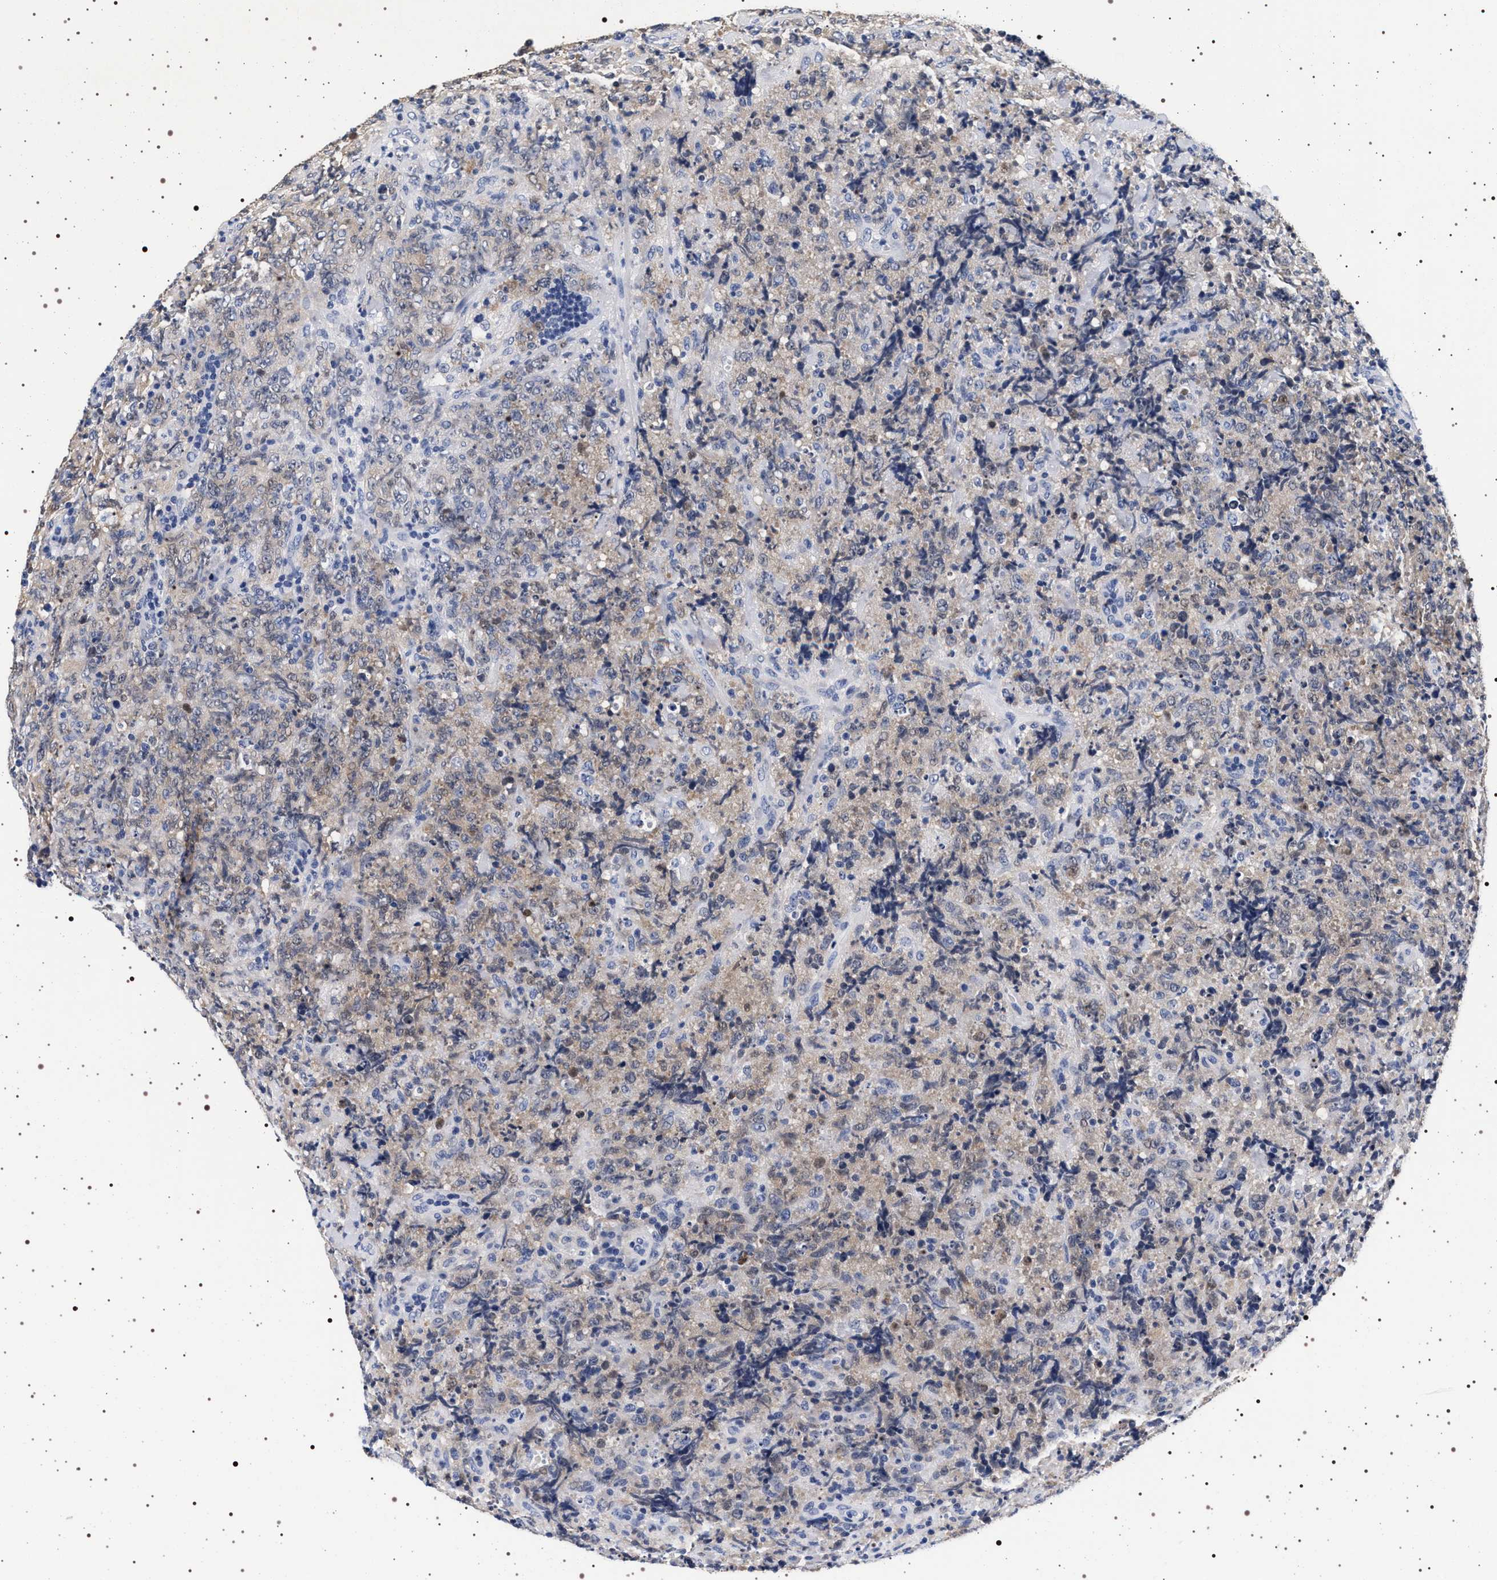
{"staining": {"intensity": "negative", "quantity": "none", "location": "none"}, "tissue": "lymphoma", "cell_type": "Tumor cells", "image_type": "cancer", "snomed": [{"axis": "morphology", "description": "Malignant lymphoma, non-Hodgkin's type, High grade"}, {"axis": "topography", "description": "Tonsil"}], "caption": "The immunohistochemistry histopathology image has no significant positivity in tumor cells of malignant lymphoma, non-Hodgkin's type (high-grade) tissue.", "gene": "MAPK10", "patient": {"sex": "female", "age": 36}}